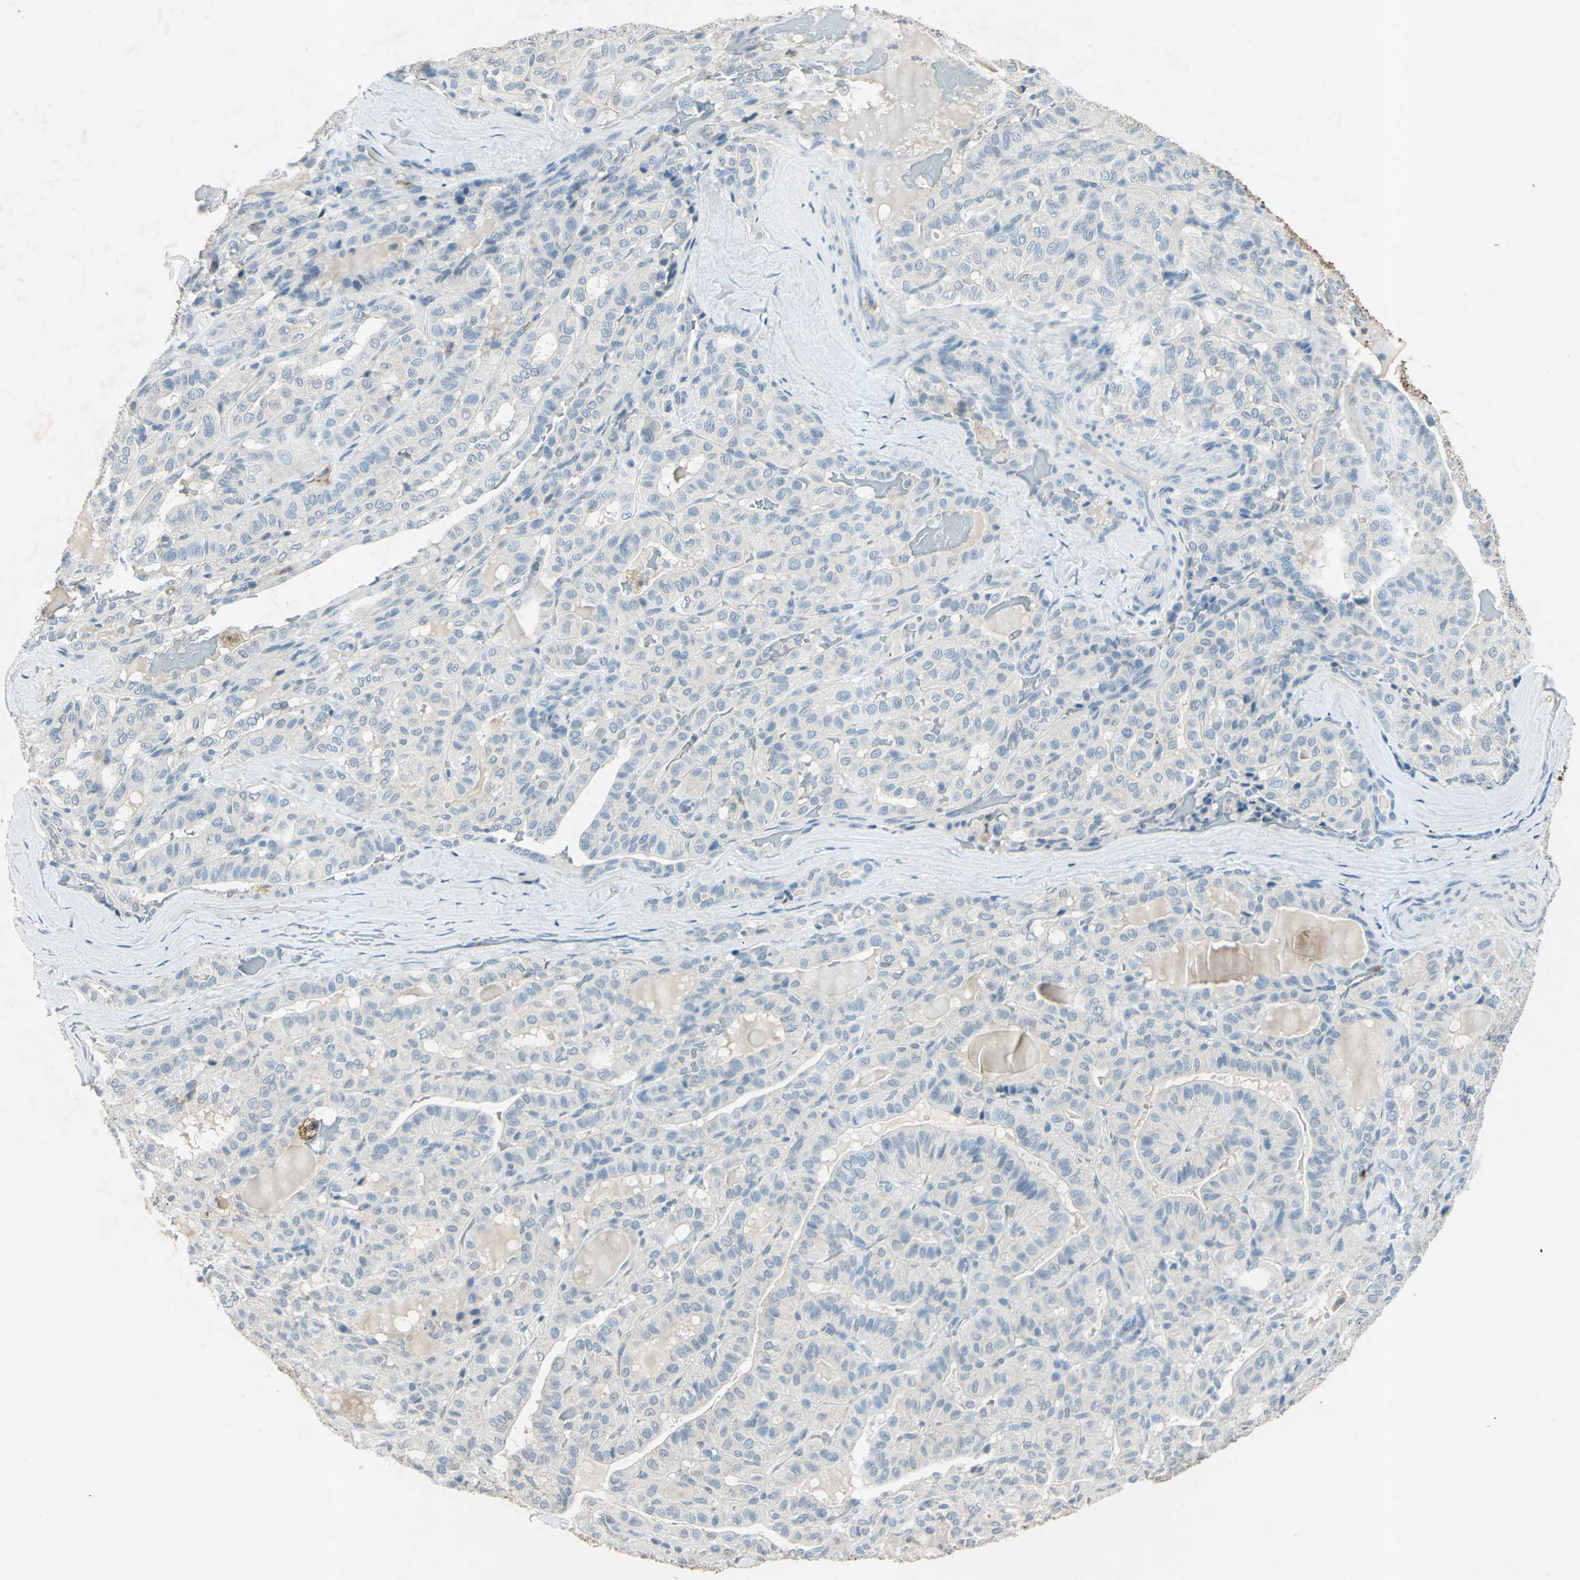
{"staining": {"intensity": "negative", "quantity": "none", "location": "none"}, "tissue": "thyroid cancer", "cell_type": "Tumor cells", "image_type": "cancer", "snomed": [{"axis": "morphology", "description": "Papillary adenocarcinoma, NOS"}, {"axis": "topography", "description": "Thyroid gland"}], "caption": "A high-resolution histopathology image shows IHC staining of papillary adenocarcinoma (thyroid), which demonstrates no significant staining in tumor cells.", "gene": "CAMK2B", "patient": {"sex": "male", "age": 77}}